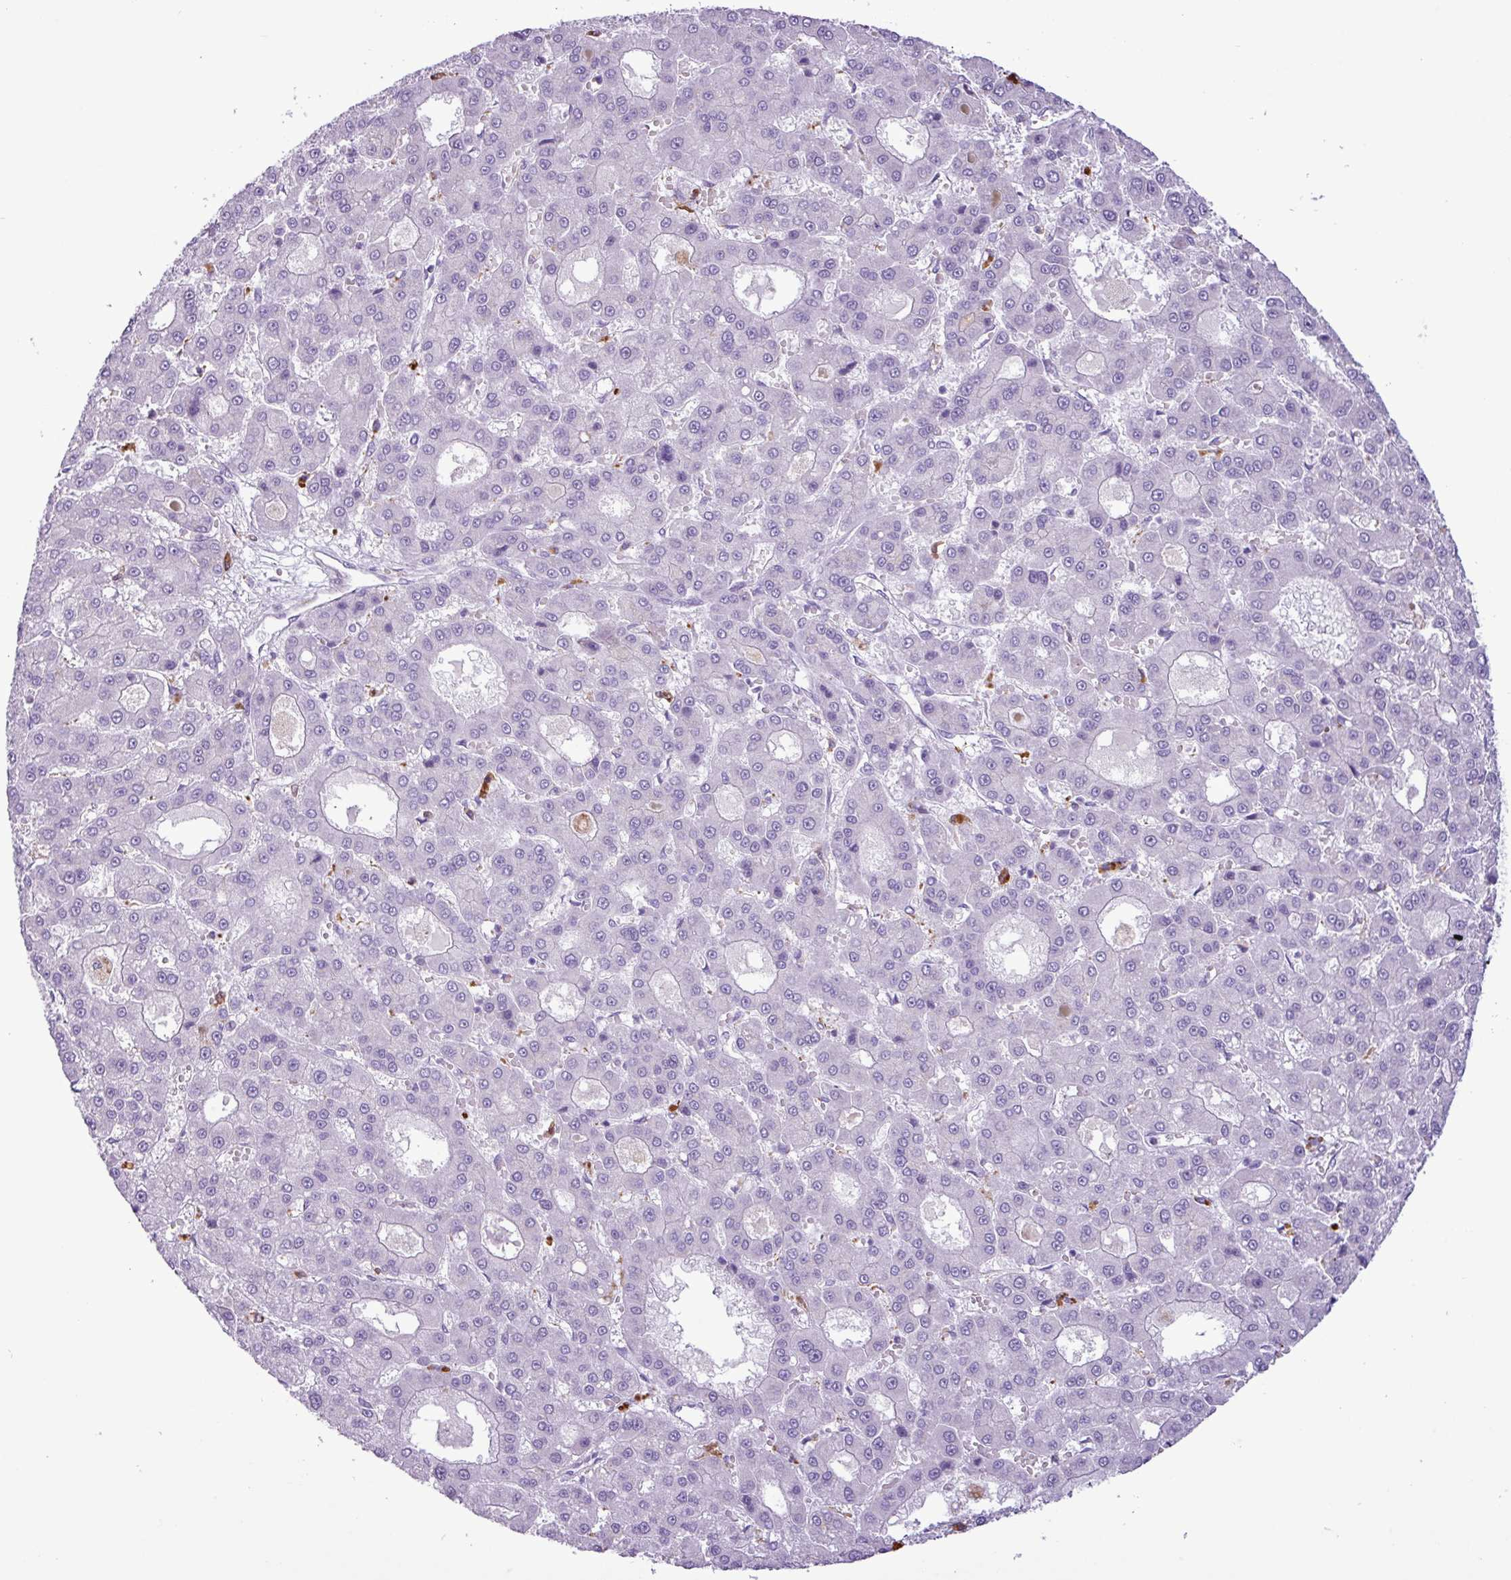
{"staining": {"intensity": "negative", "quantity": "none", "location": "none"}, "tissue": "liver cancer", "cell_type": "Tumor cells", "image_type": "cancer", "snomed": [{"axis": "morphology", "description": "Carcinoma, Hepatocellular, NOS"}, {"axis": "topography", "description": "Liver"}], "caption": "IHC image of human liver cancer (hepatocellular carcinoma) stained for a protein (brown), which demonstrates no expression in tumor cells.", "gene": "TMEM200C", "patient": {"sex": "male", "age": 70}}